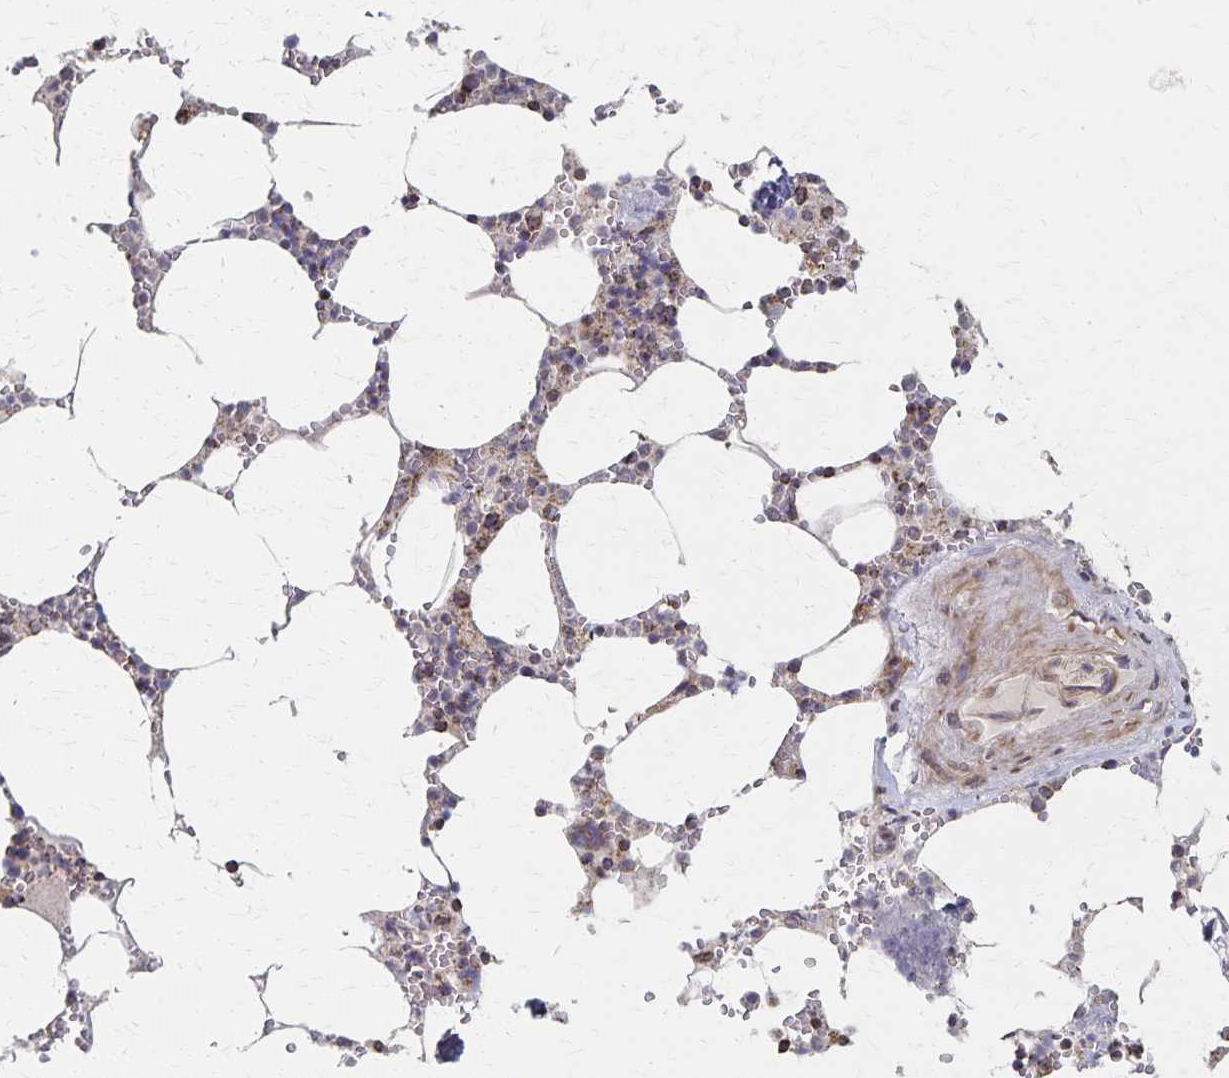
{"staining": {"intensity": "strong", "quantity": "25%-75%", "location": "cytoplasmic/membranous"}, "tissue": "bone marrow", "cell_type": "Hematopoietic cells", "image_type": "normal", "snomed": [{"axis": "morphology", "description": "Normal tissue, NOS"}, {"axis": "topography", "description": "Bone marrow"}], "caption": "Hematopoietic cells show strong cytoplasmic/membranous positivity in about 25%-75% of cells in normal bone marrow.", "gene": "DYRK4", "patient": {"sex": "male", "age": 54}}